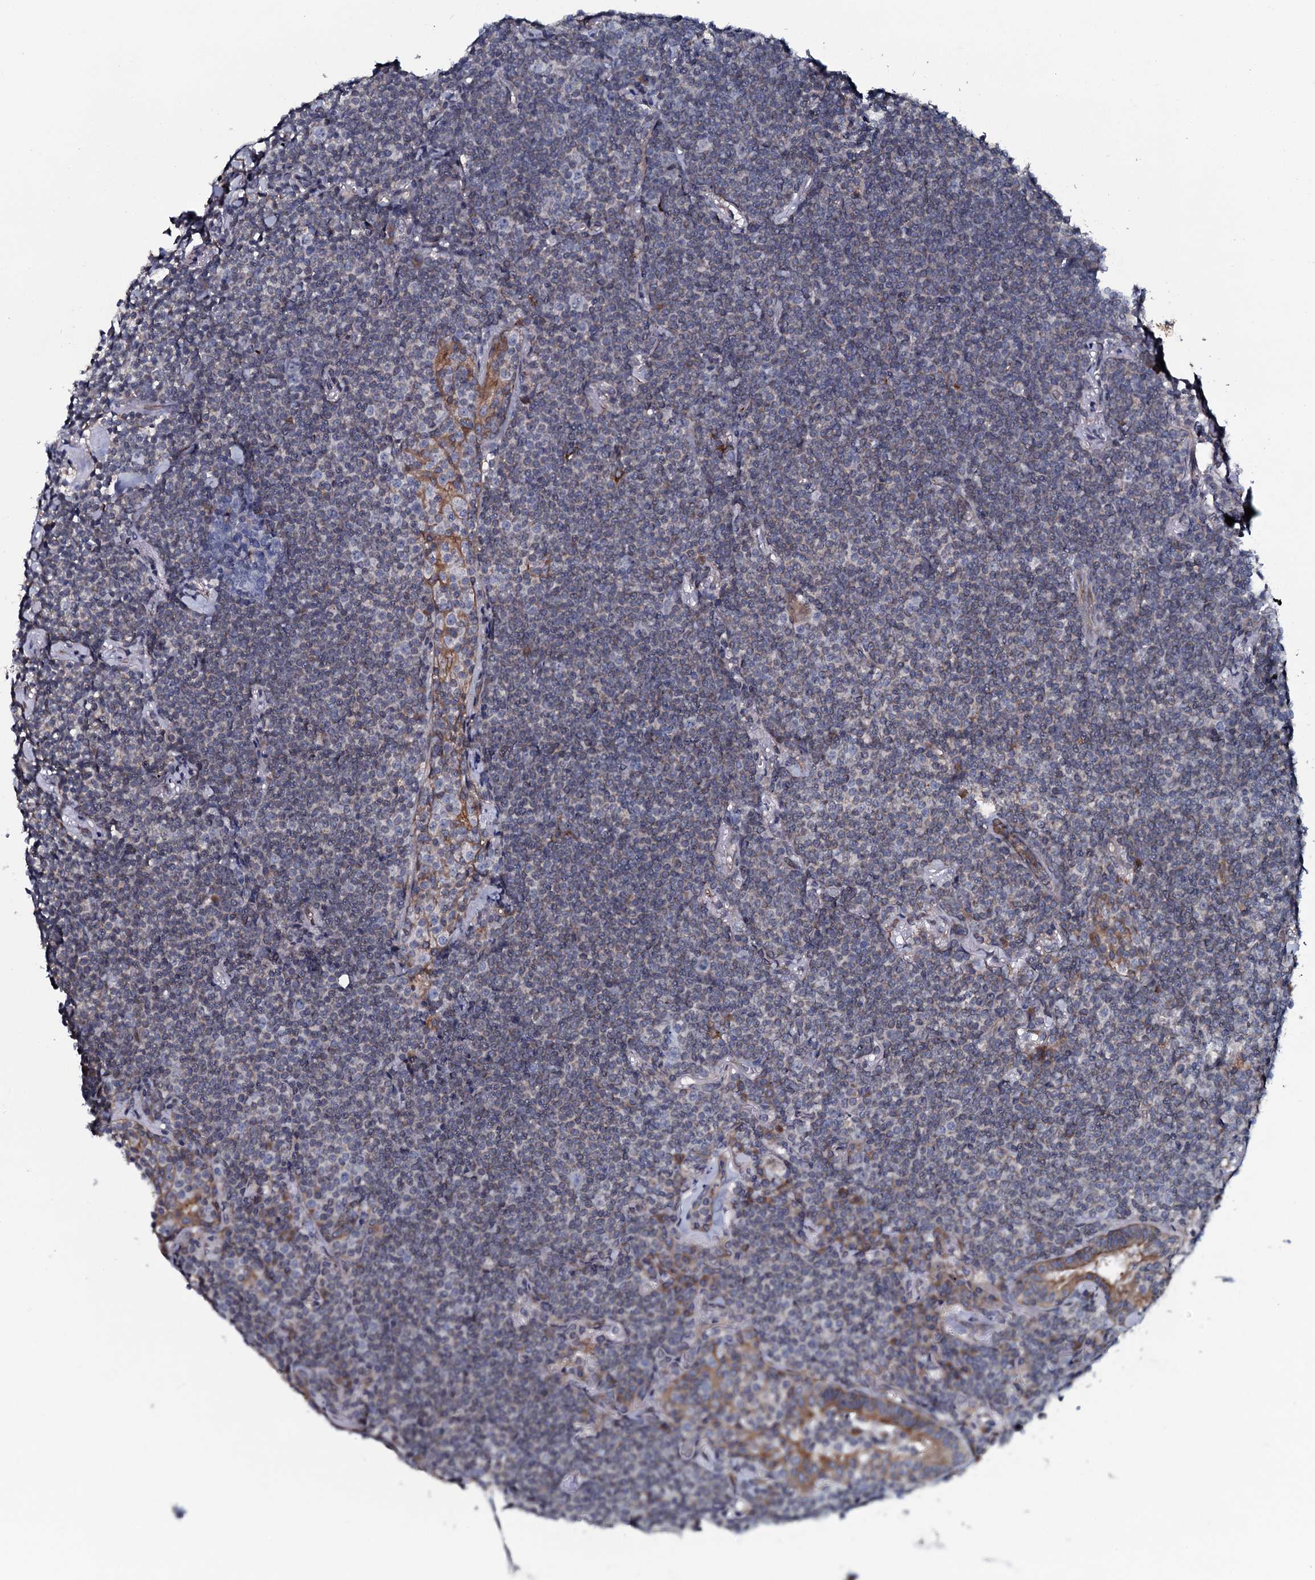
{"staining": {"intensity": "weak", "quantity": "<25%", "location": "cytoplasmic/membranous"}, "tissue": "lymphoma", "cell_type": "Tumor cells", "image_type": "cancer", "snomed": [{"axis": "morphology", "description": "Malignant lymphoma, non-Hodgkin's type, Low grade"}, {"axis": "topography", "description": "Lung"}], "caption": "An image of lymphoma stained for a protein displays no brown staining in tumor cells.", "gene": "TMEM151A", "patient": {"sex": "female", "age": 71}}